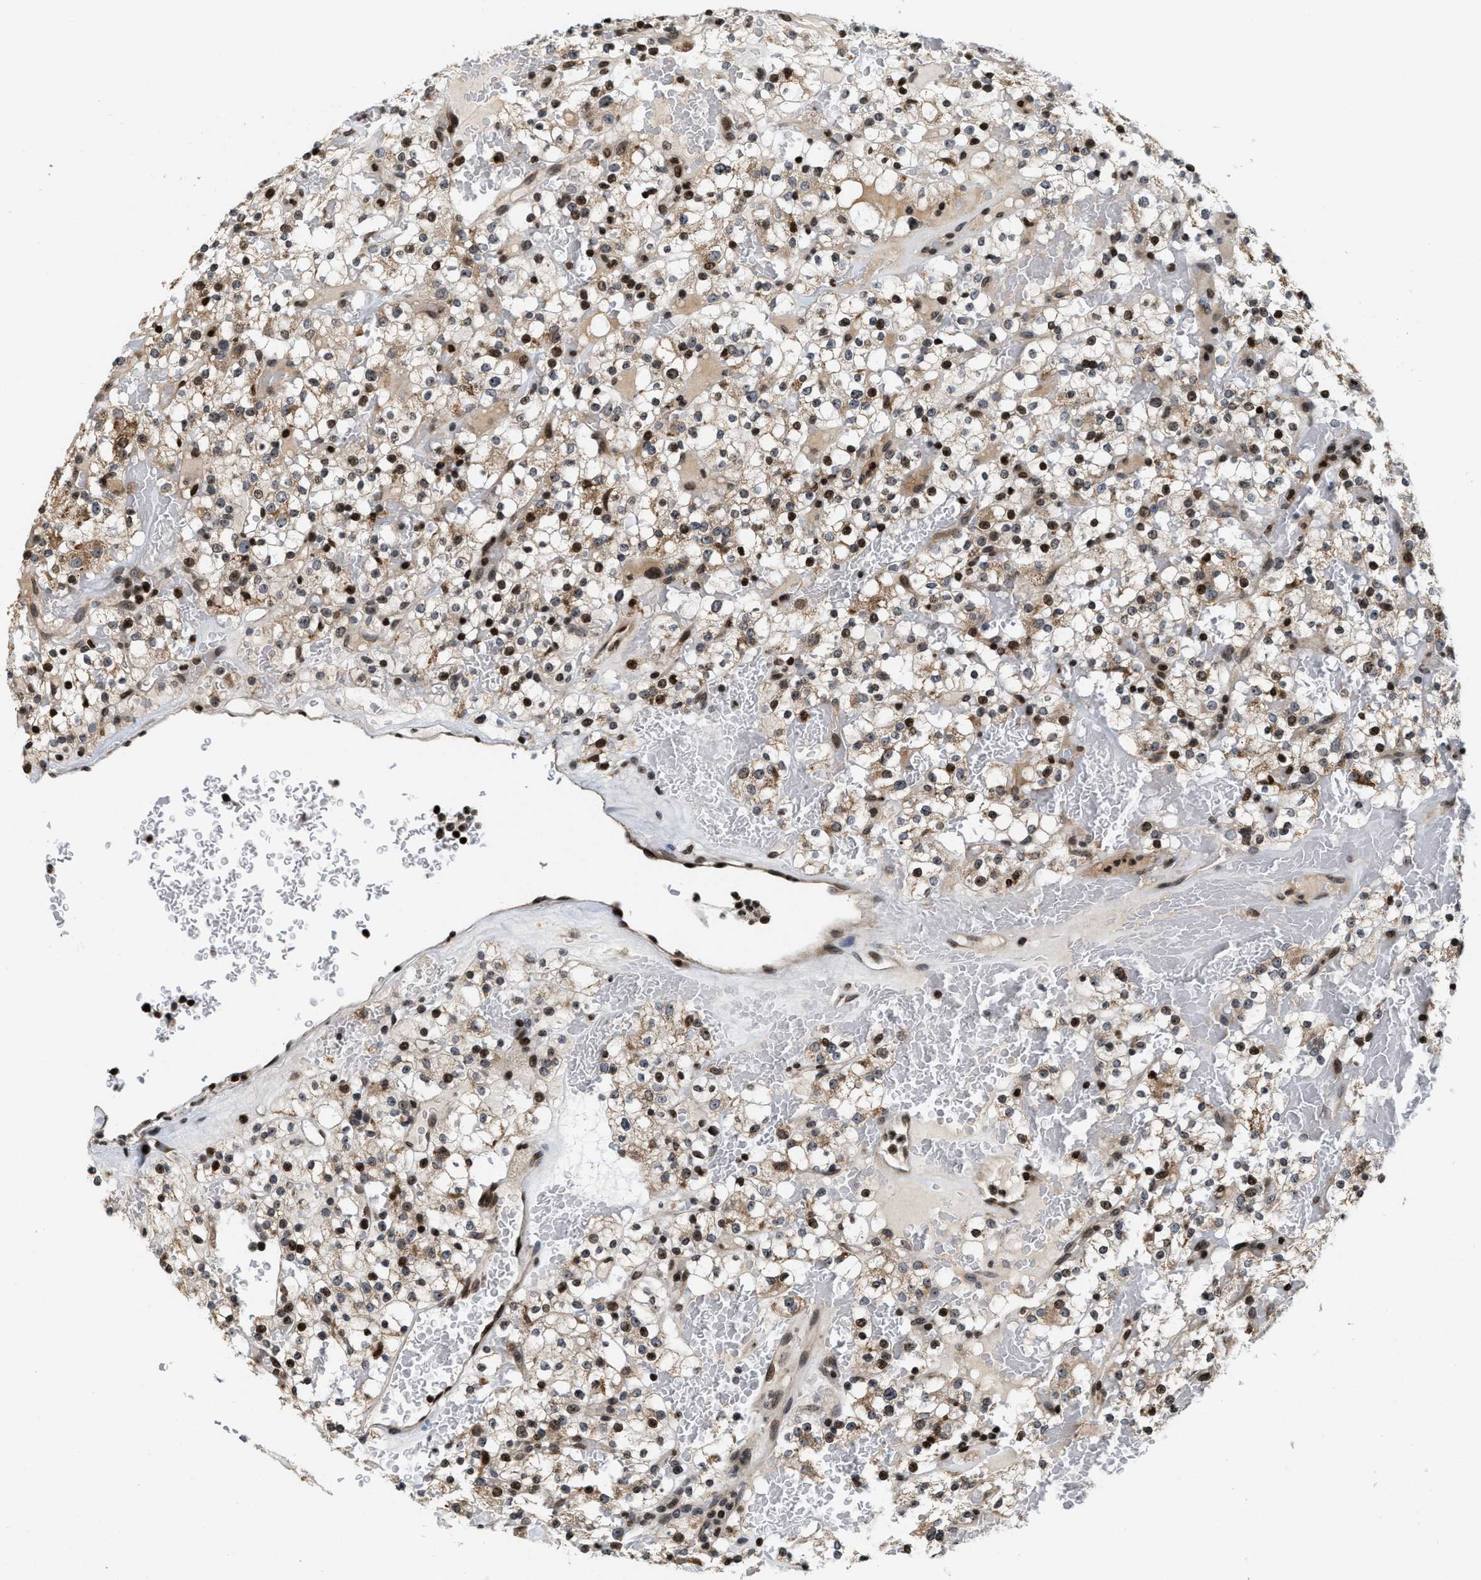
{"staining": {"intensity": "strong", "quantity": ">75%", "location": "nuclear"}, "tissue": "renal cancer", "cell_type": "Tumor cells", "image_type": "cancer", "snomed": [{"axis": "morphology", "description": "Normal tissue, NOS"}, {"axis": "morphology", "description": "Adenocarcinoma, NOS"}, {"axis": "topography", "description": "Kidney"}], "caption": "Immunohistochemical staining of human renal adenocarcinoma reveals high levels of strong nuclear positivity in about >75% of tumor cells.", "gene": "PDZD2", "patient": {"sex": "female", "age": 72}}